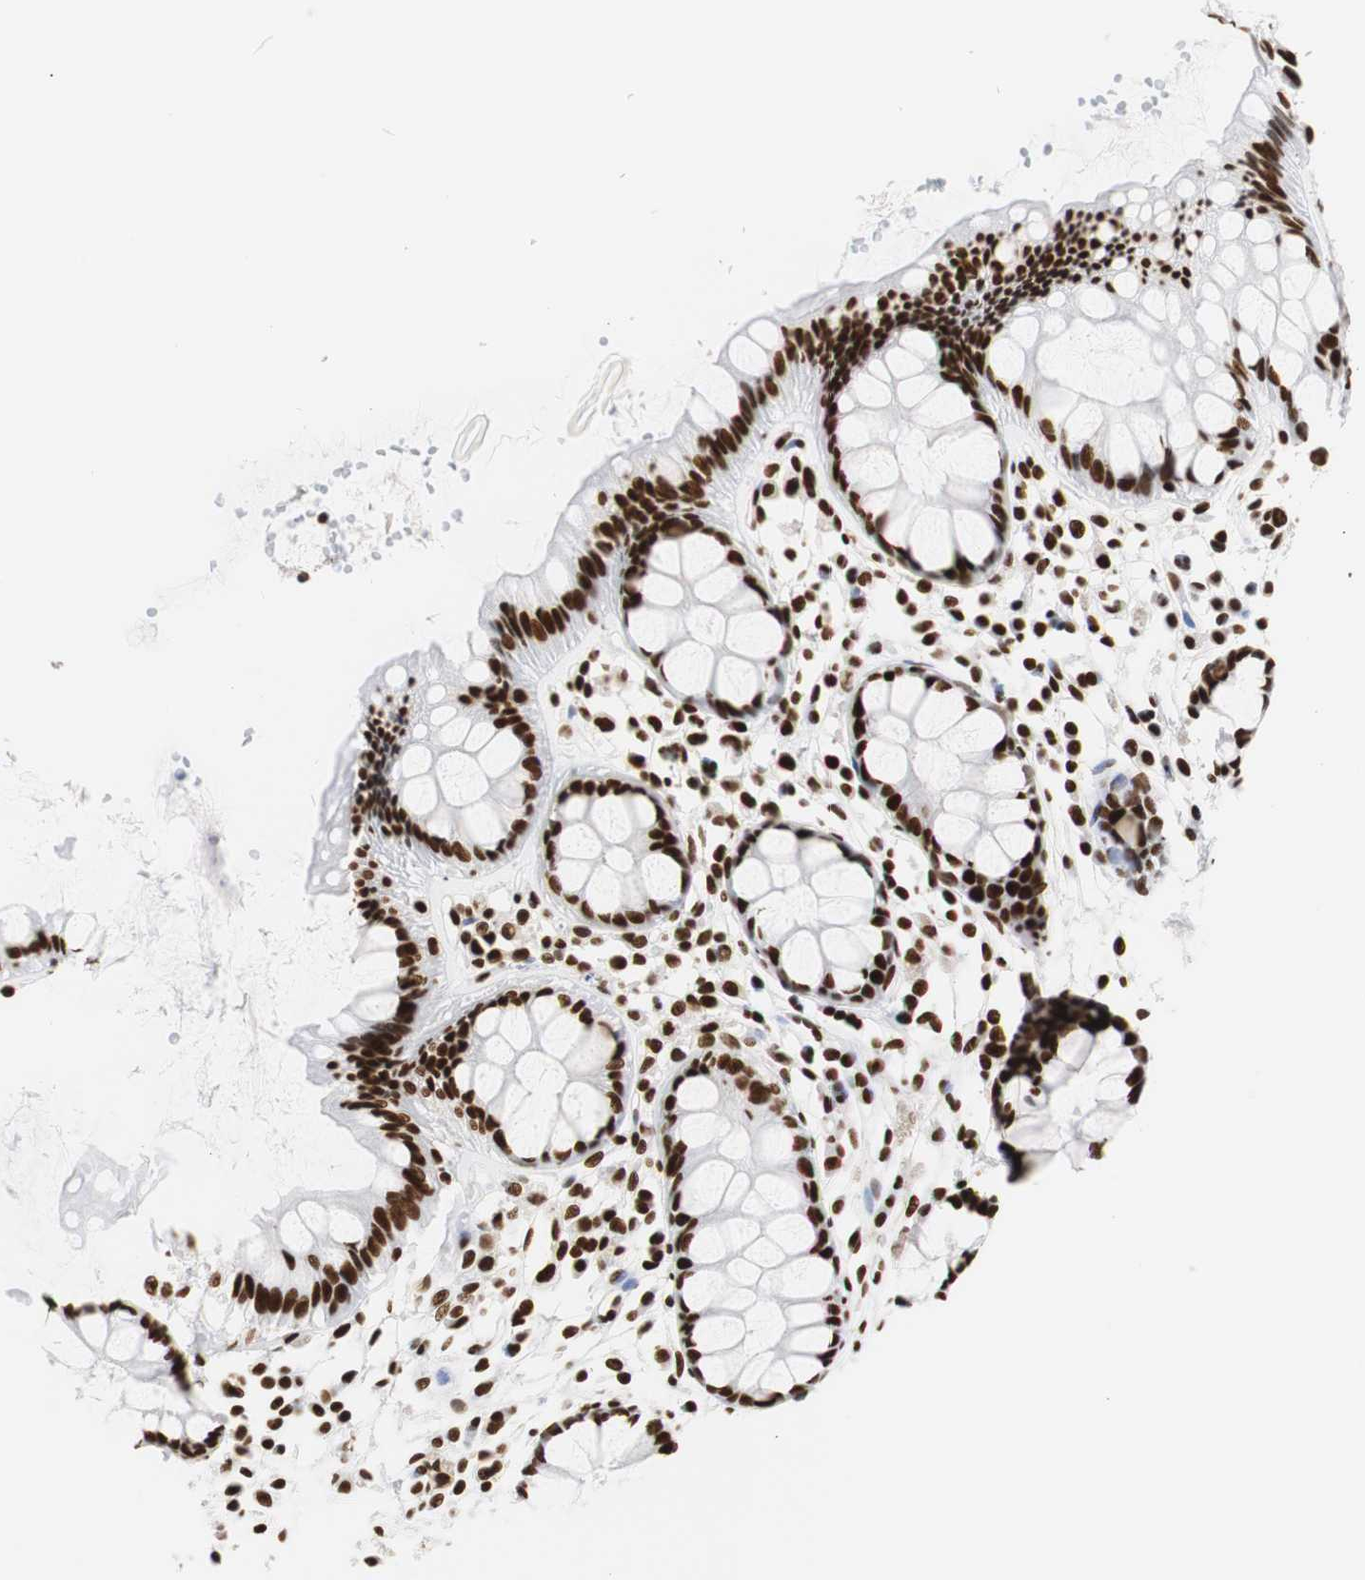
{"staining": {"intensity": "strong", "quantity": ">75%", "location": "nuclear"}, "tissue": "rectum", "cell_type": "Glandular cells", "image_type": "normal", "snomed": [{"axis": "morphology", "description": "Normal tissue, NOS"}, {"axis": "topography", "description": "Rectum"}], "caption": "Human rectum stained with a brown dye exhibits strong nuclear positive staining in approximately >75% of glandular cells.", "gene": "HNRNPH2", "patient": {"sex": "female", "age": 66}}